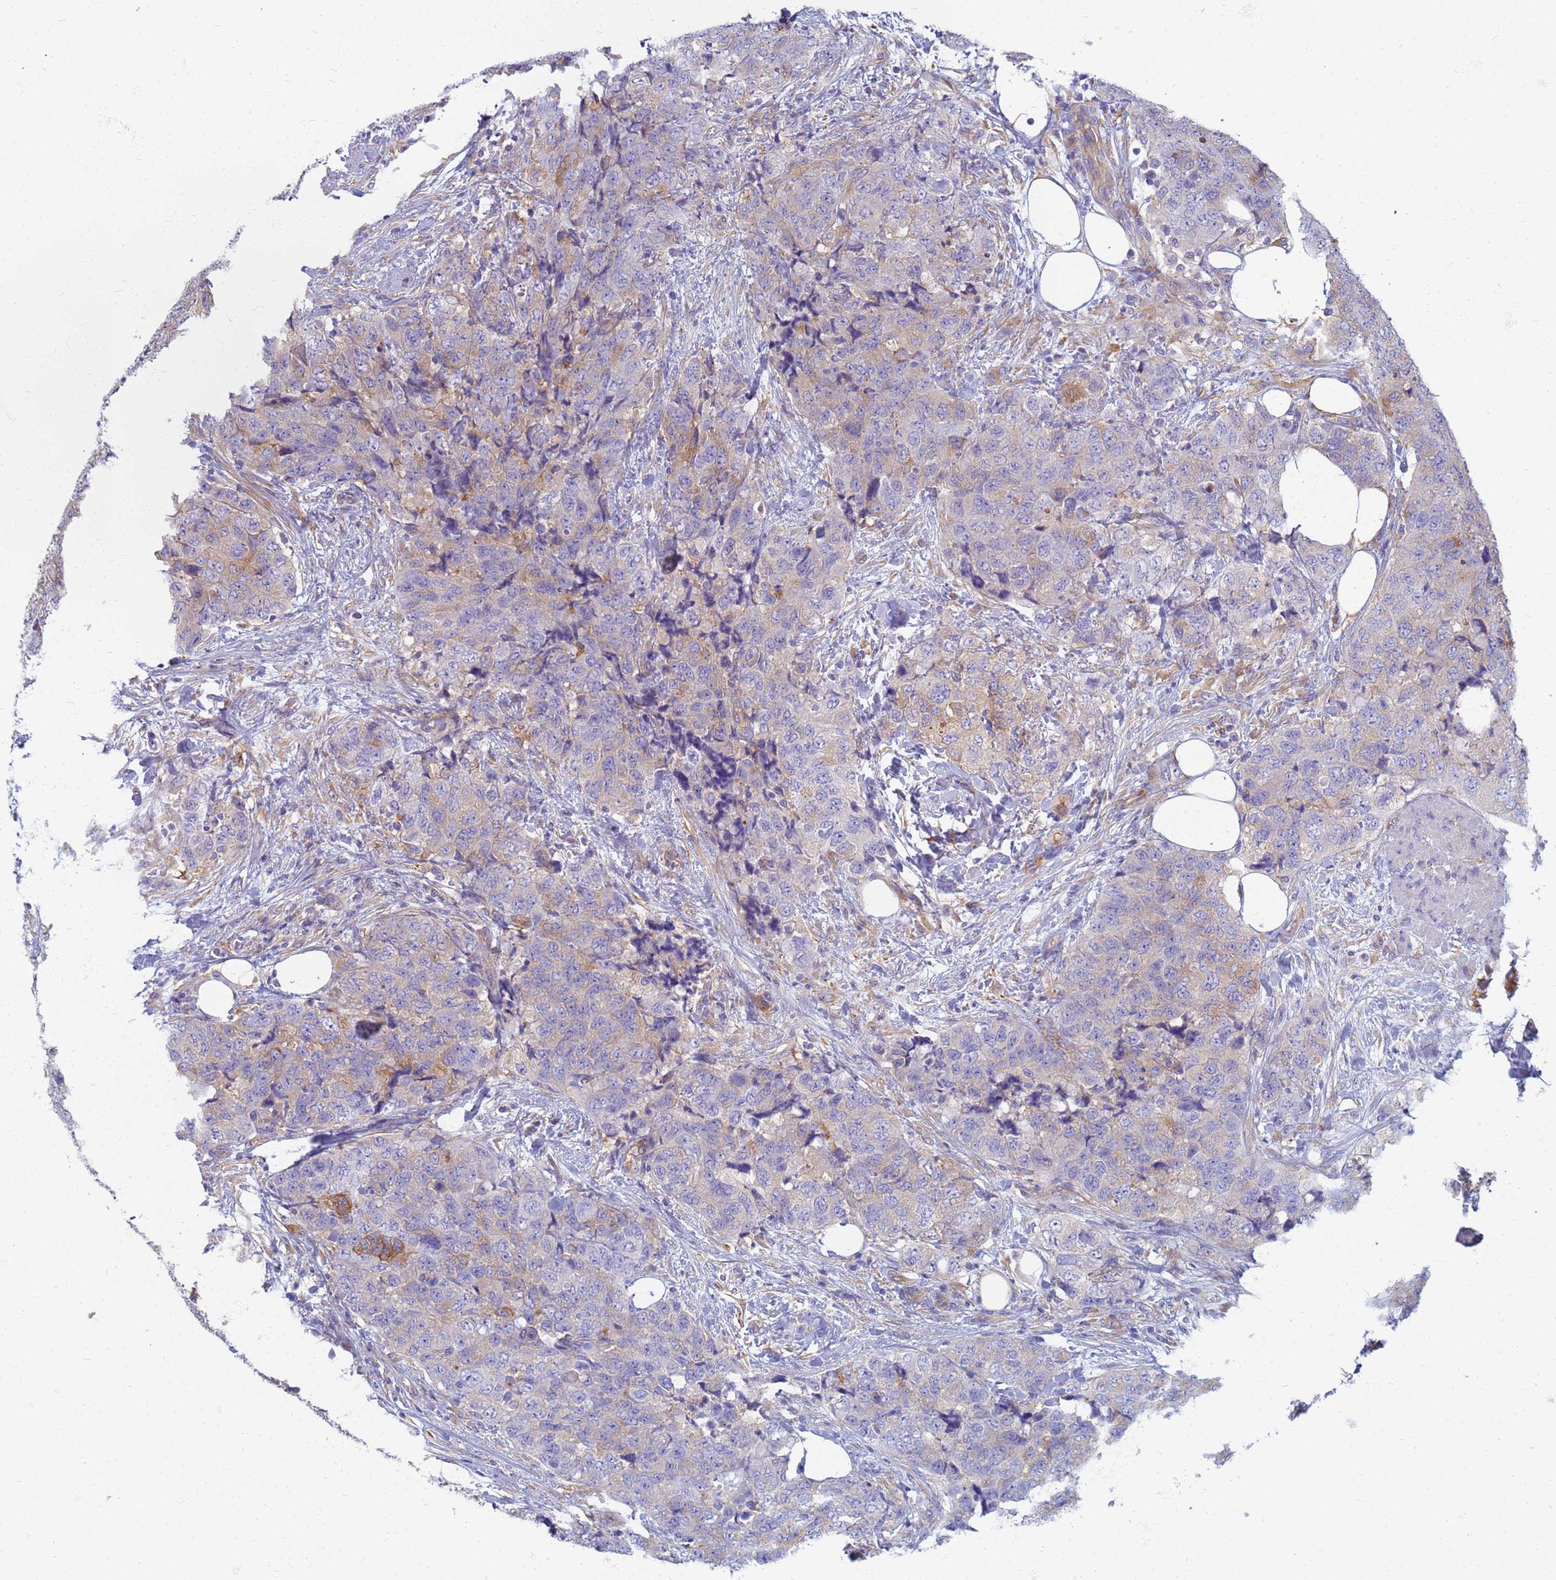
{"staining": {"intensity": "weak", "quantity": "25%-75%", "location": "cytoplasmic/membranous"}, "tissue": "urothelial cancer", "cell_type": "Tumor cells", "image_type": "cancer", "snomed": [{"axis": "morphology", "description": "Urothelial carcinoma, High grade"}, {"axis": "topography", "description": "Urinary bladder"}], "caption": "The photomicrograph displays immunohistochemical staining of high-grade urothelial carcinoma. There is weak cytoplasmic/membranous positivity is identified in approximately 25%-75% of tumor cells.", "gene": "EEA1", "patient": {"sex": "female", "age": 78}}